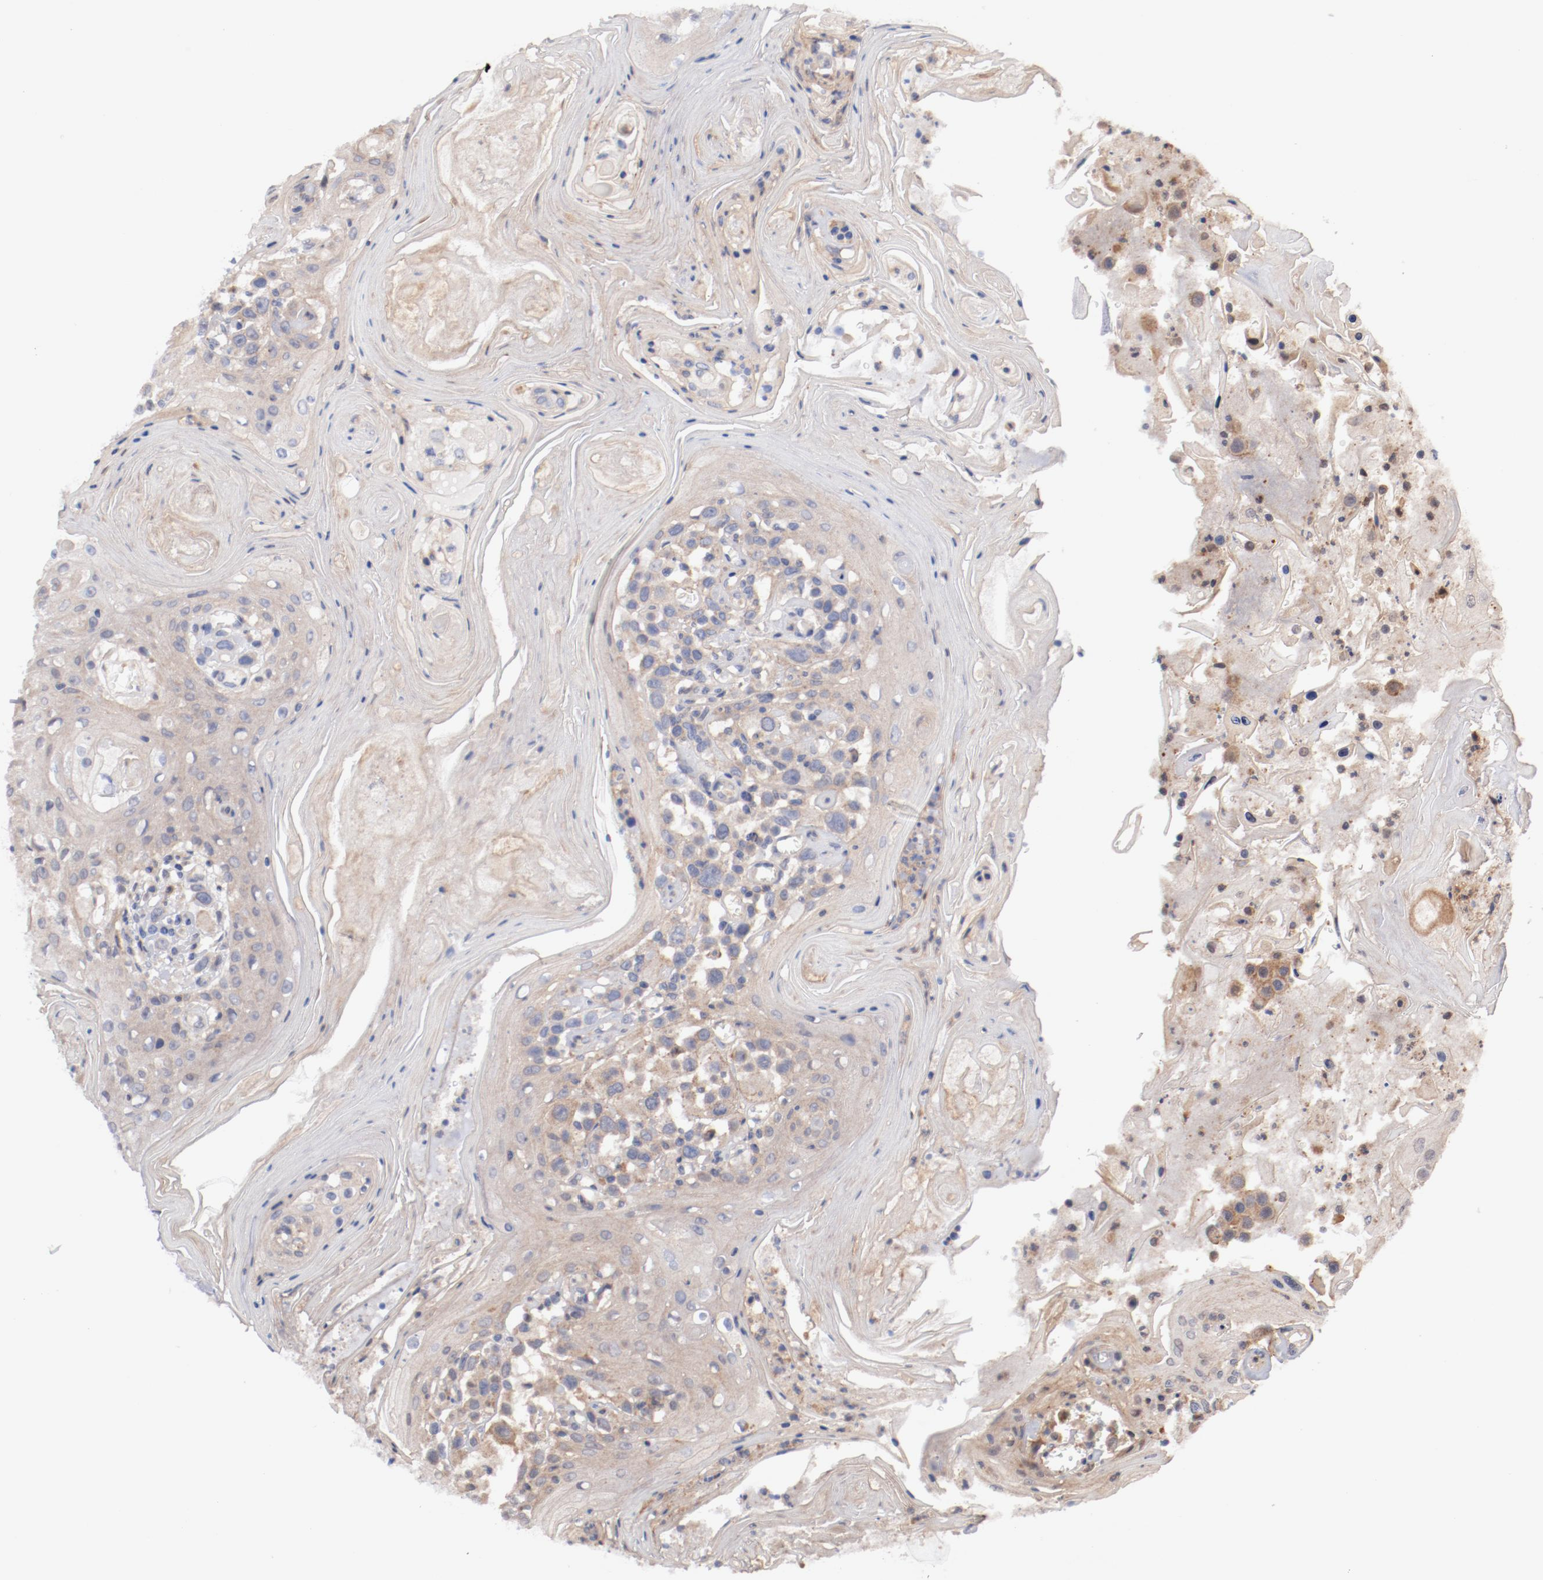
{"staining": {"intensity": "weak", "quantity": ">75%", "location": "cytoplasmic/membranous"}, "tissue": "head and neck cancer", "cell_type": "Tumor cells", "image_type": "cancer", "snomed": [{"axis": "morphology", "description": "Squamous cell carcinoma, NOS"}, {"axis": "topography", "description": "Oral tissue"}, {"axis": "topography", "description": "Head-Neck"}], "caption": "The photomicrograph displays a brown stain indicating the presence of a protein in the cytoplasmic/membranous of tumor cells in head and neck cancer (squamous cell carcinoma).", "gene": "GUF1", "patient": {"sex": "female", "age": 76}}